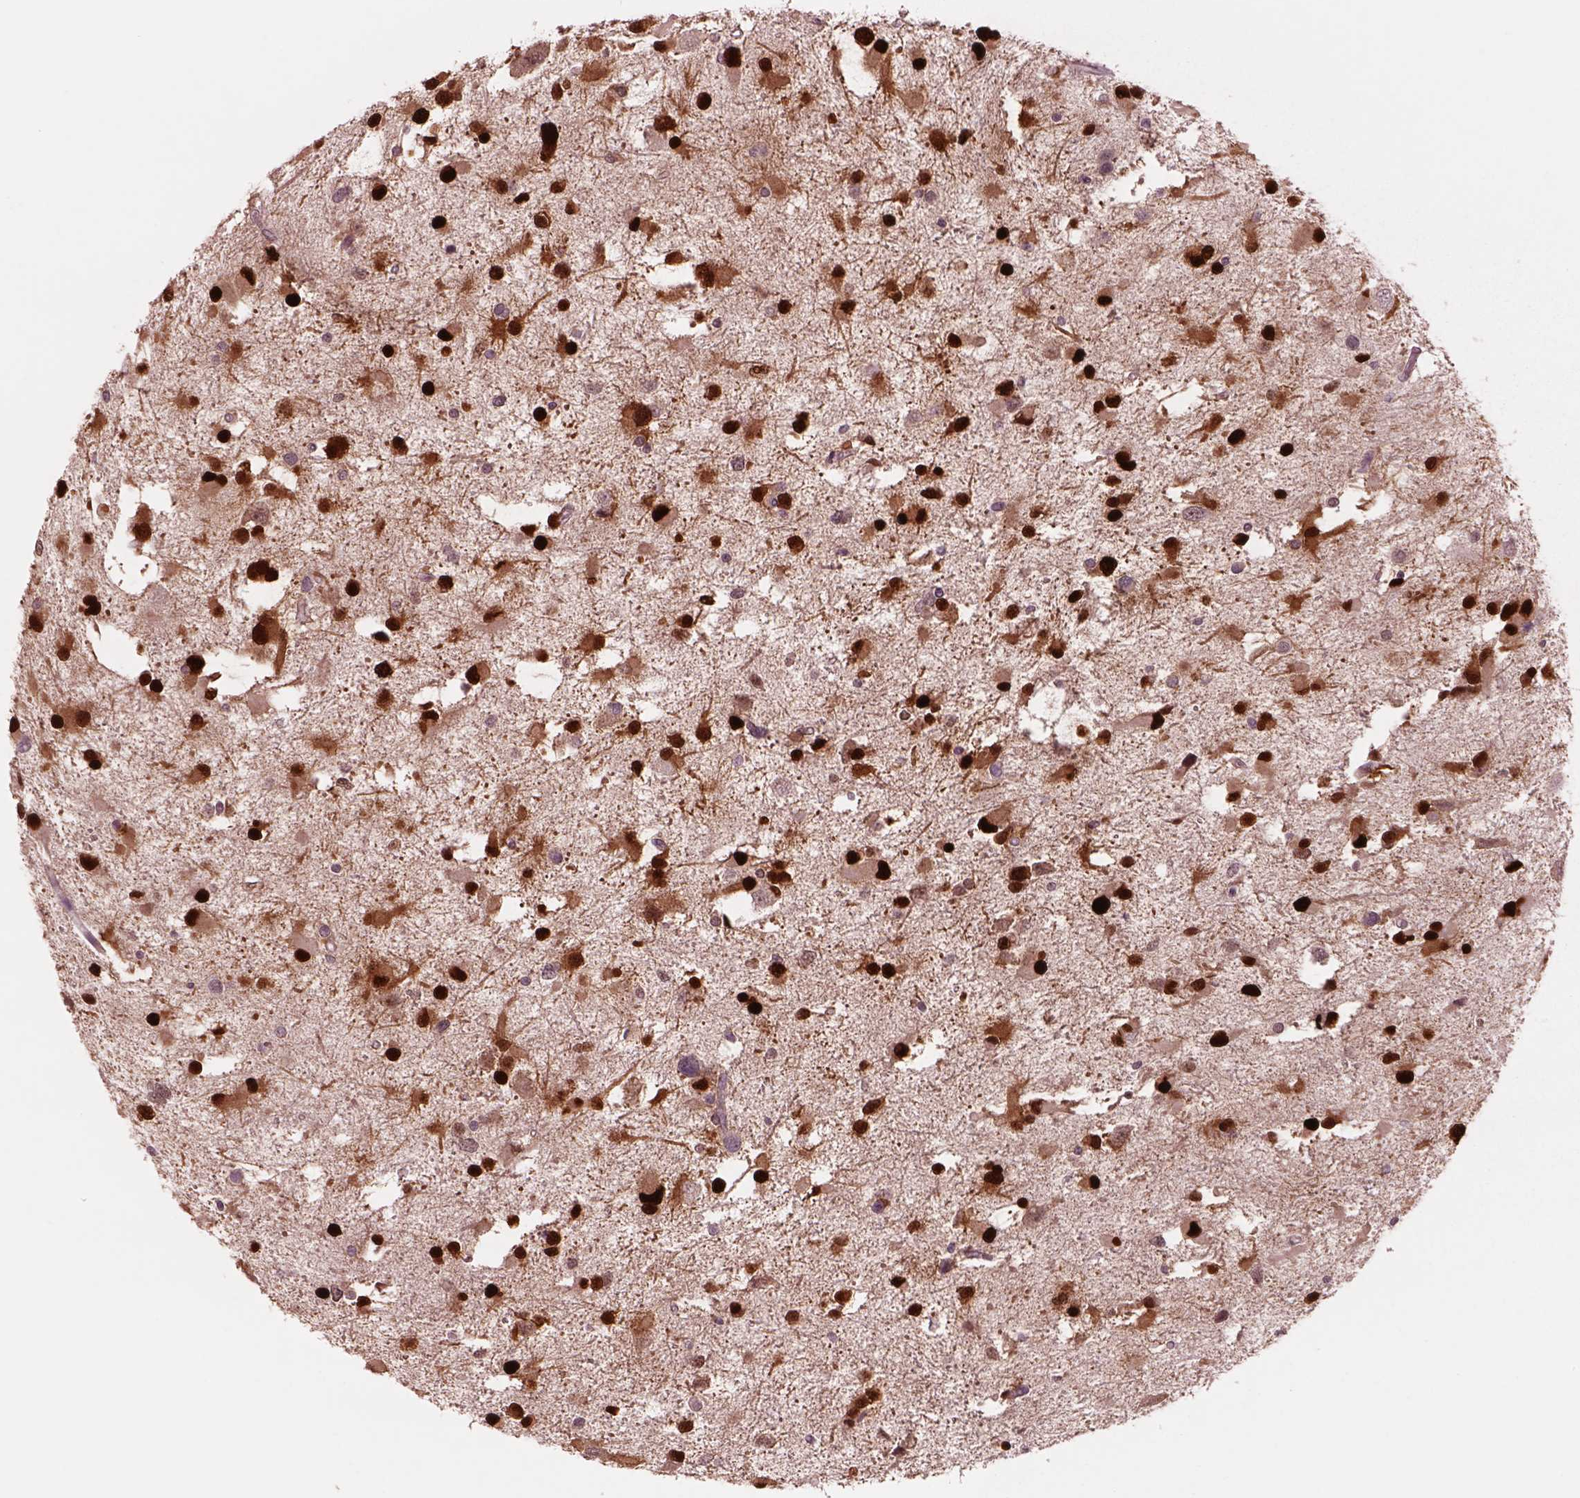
{"staining": {"intensity": "strong", "quantity": "<25%", "location": "nuclear"}, "tissue": "glioma", "cell_type": "Tumor cells", "image_type": "cancer", "snomed": [{"axis": "morphology", "description": "Glioma, malignant, Low grade"}, {"axis": "topography", "description": "Brain"}], "caption": "Glioma stained for a protein exhibits strong nuclear positivity in tumor cells. The protein is stained brown, and the nuclei are stained in blue (DAB IHC with brightfield microscopy, high magnification).", "gene": "SOX9", "patient": {"sex": "female", "age": 32}}